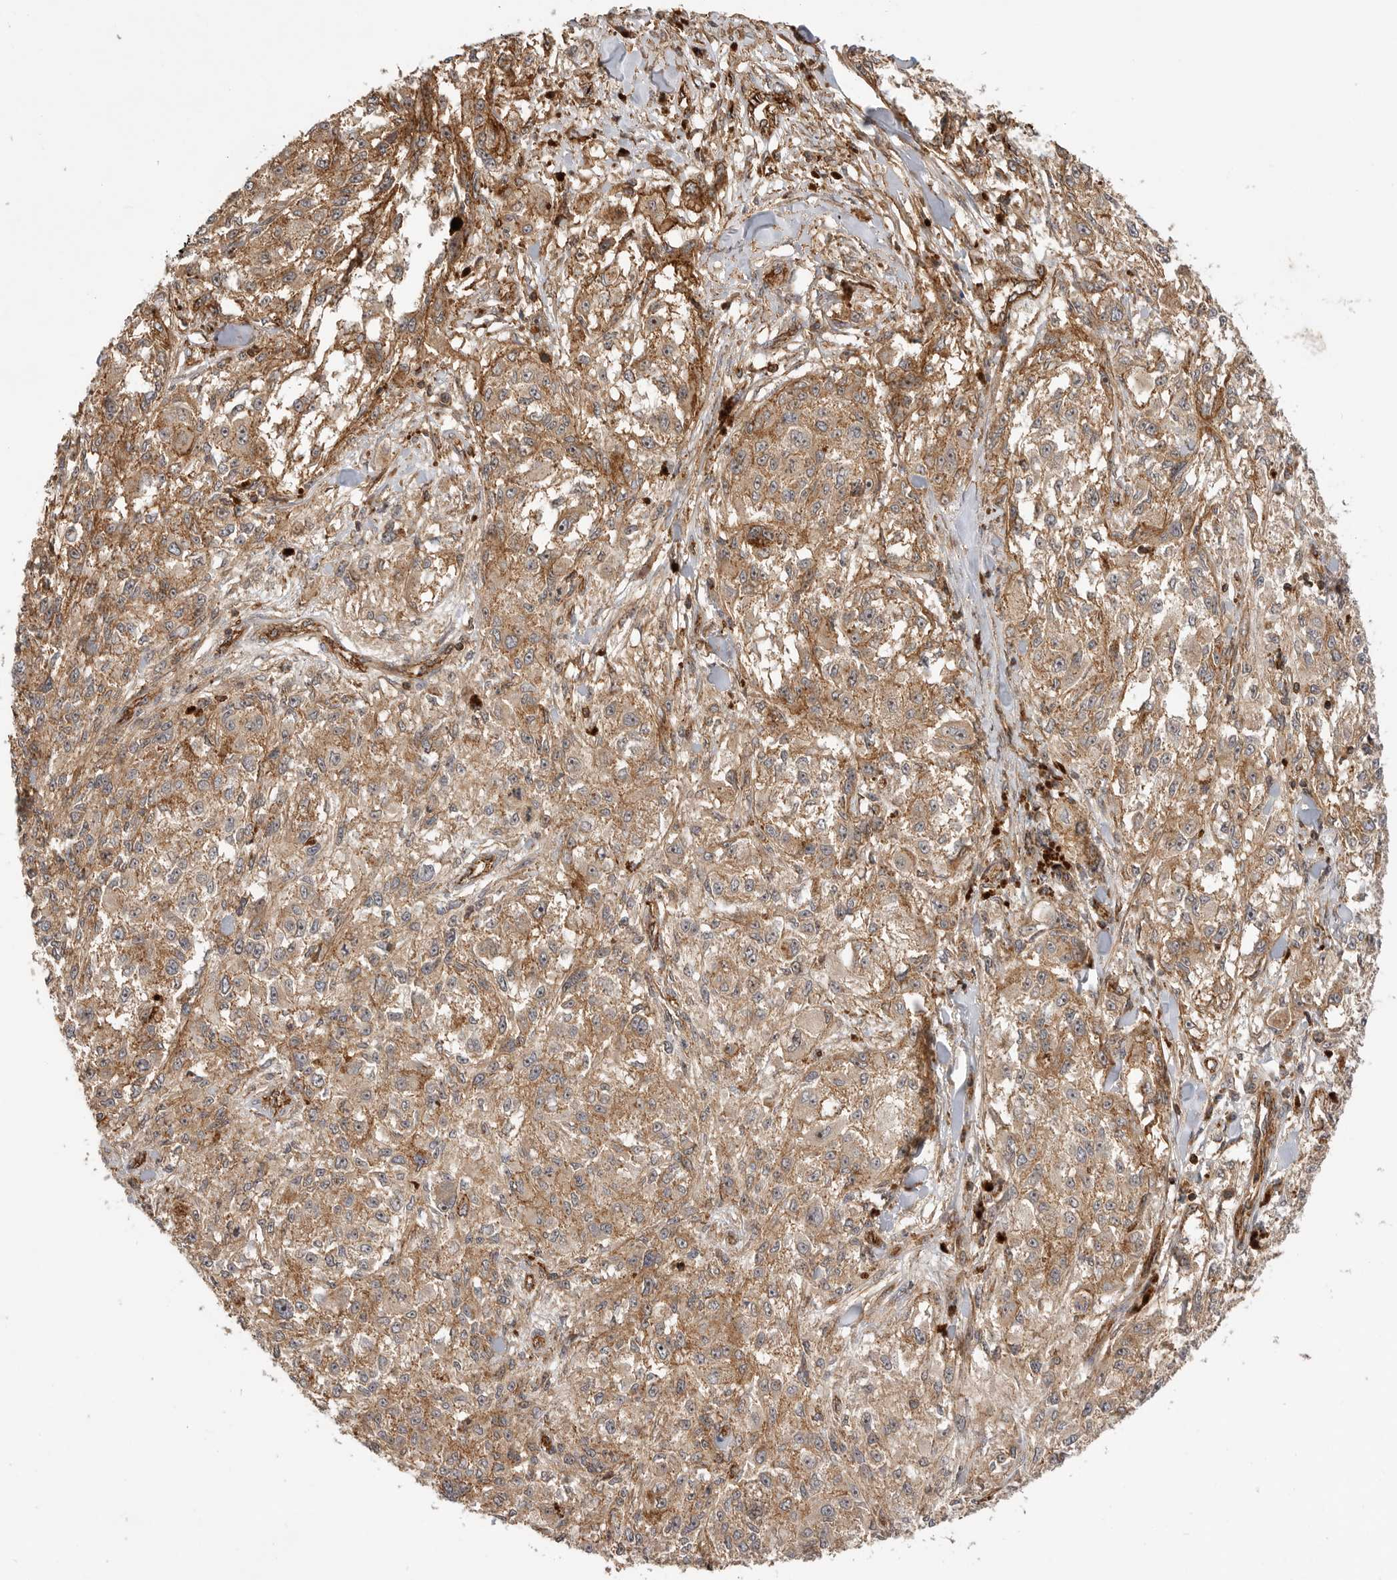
{"staining": {"intensity": "moderate", "quantity": ">75%", "location": "cytoplasmic/membranous,nuclear"}, "tissue": "melanoma", "cell_type": "Tumor cells", "image_type": "cancer", "snomed": [{"axis": "morphology", "description": "Necrosis, NOS"}, {"axis": "morphology", "description": "Malignant melanoma, NOS"}, {"axis": "topography", "description": "Skin"}], "caption": "Melanoma tissue demonstrates moderate cytoplasmic/membranous and nuclear expression in approximately >75% of tumor cells, visualized by immunohistochemistry.", "gene": "GPATCH2", "patient": {"sex": "female", "age": 87}}